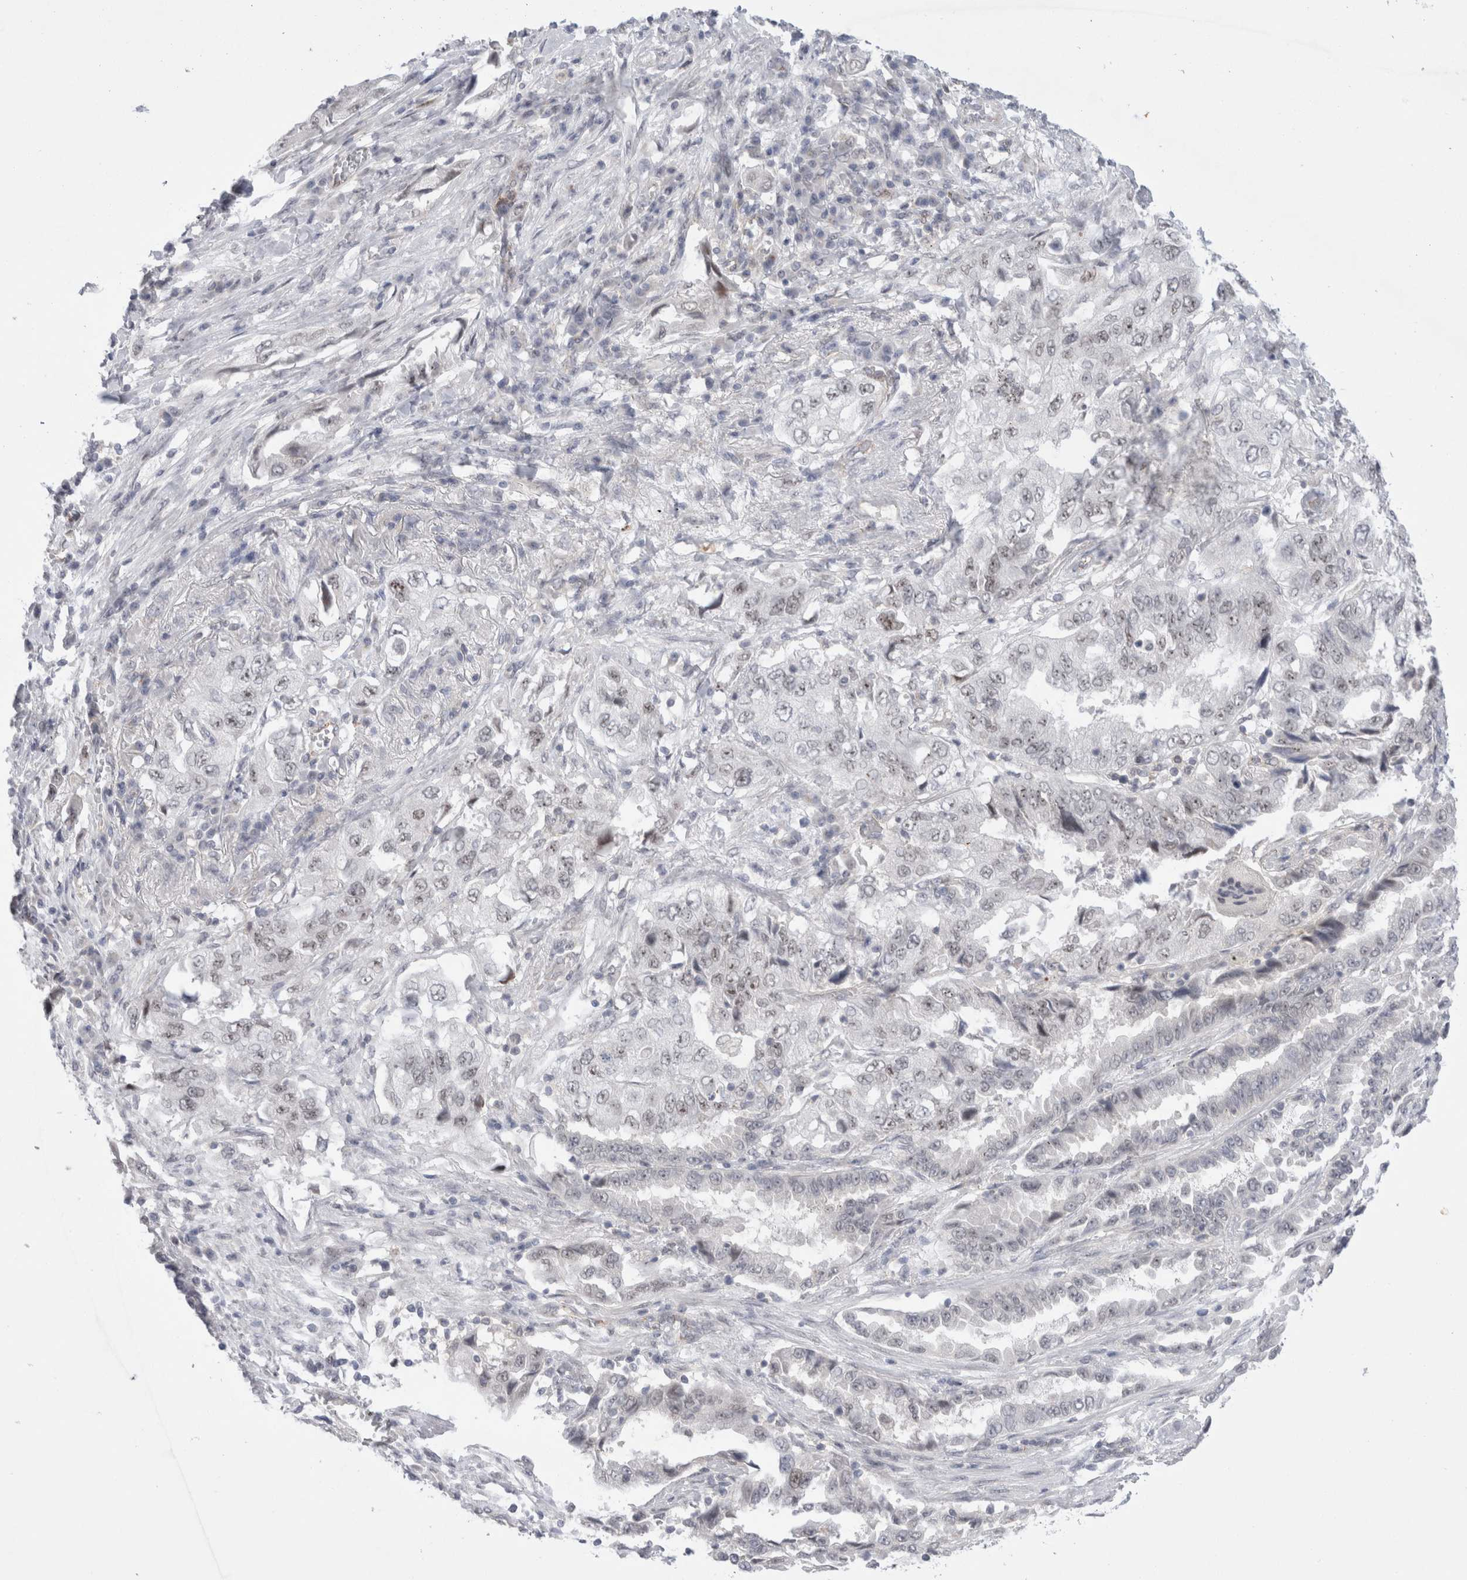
{"staining": {"intensity": "weak", "quantity": "25%-75%", "location": "nuclear"}, "tissue": "lung cancer", "cell_type": "Tumor cells", "image_type": "cancer", "snomed": [{"axis": "morphology", "description": "Adenocarcinoma, NOS"}, {"axis": "topography", "description": "Lung"}], "caption": "Immunohistochemical staining of lung cancer exhibits low levels of weak nuclear protein staining in approximately 25%-75% of tumor cells. (Stains: DAB in brown, nuclei in blue, Microscopy: brightfield microscopy at high magnification).", "gene": "CERS5", "patient": {"sex": "female", "age": 51}}